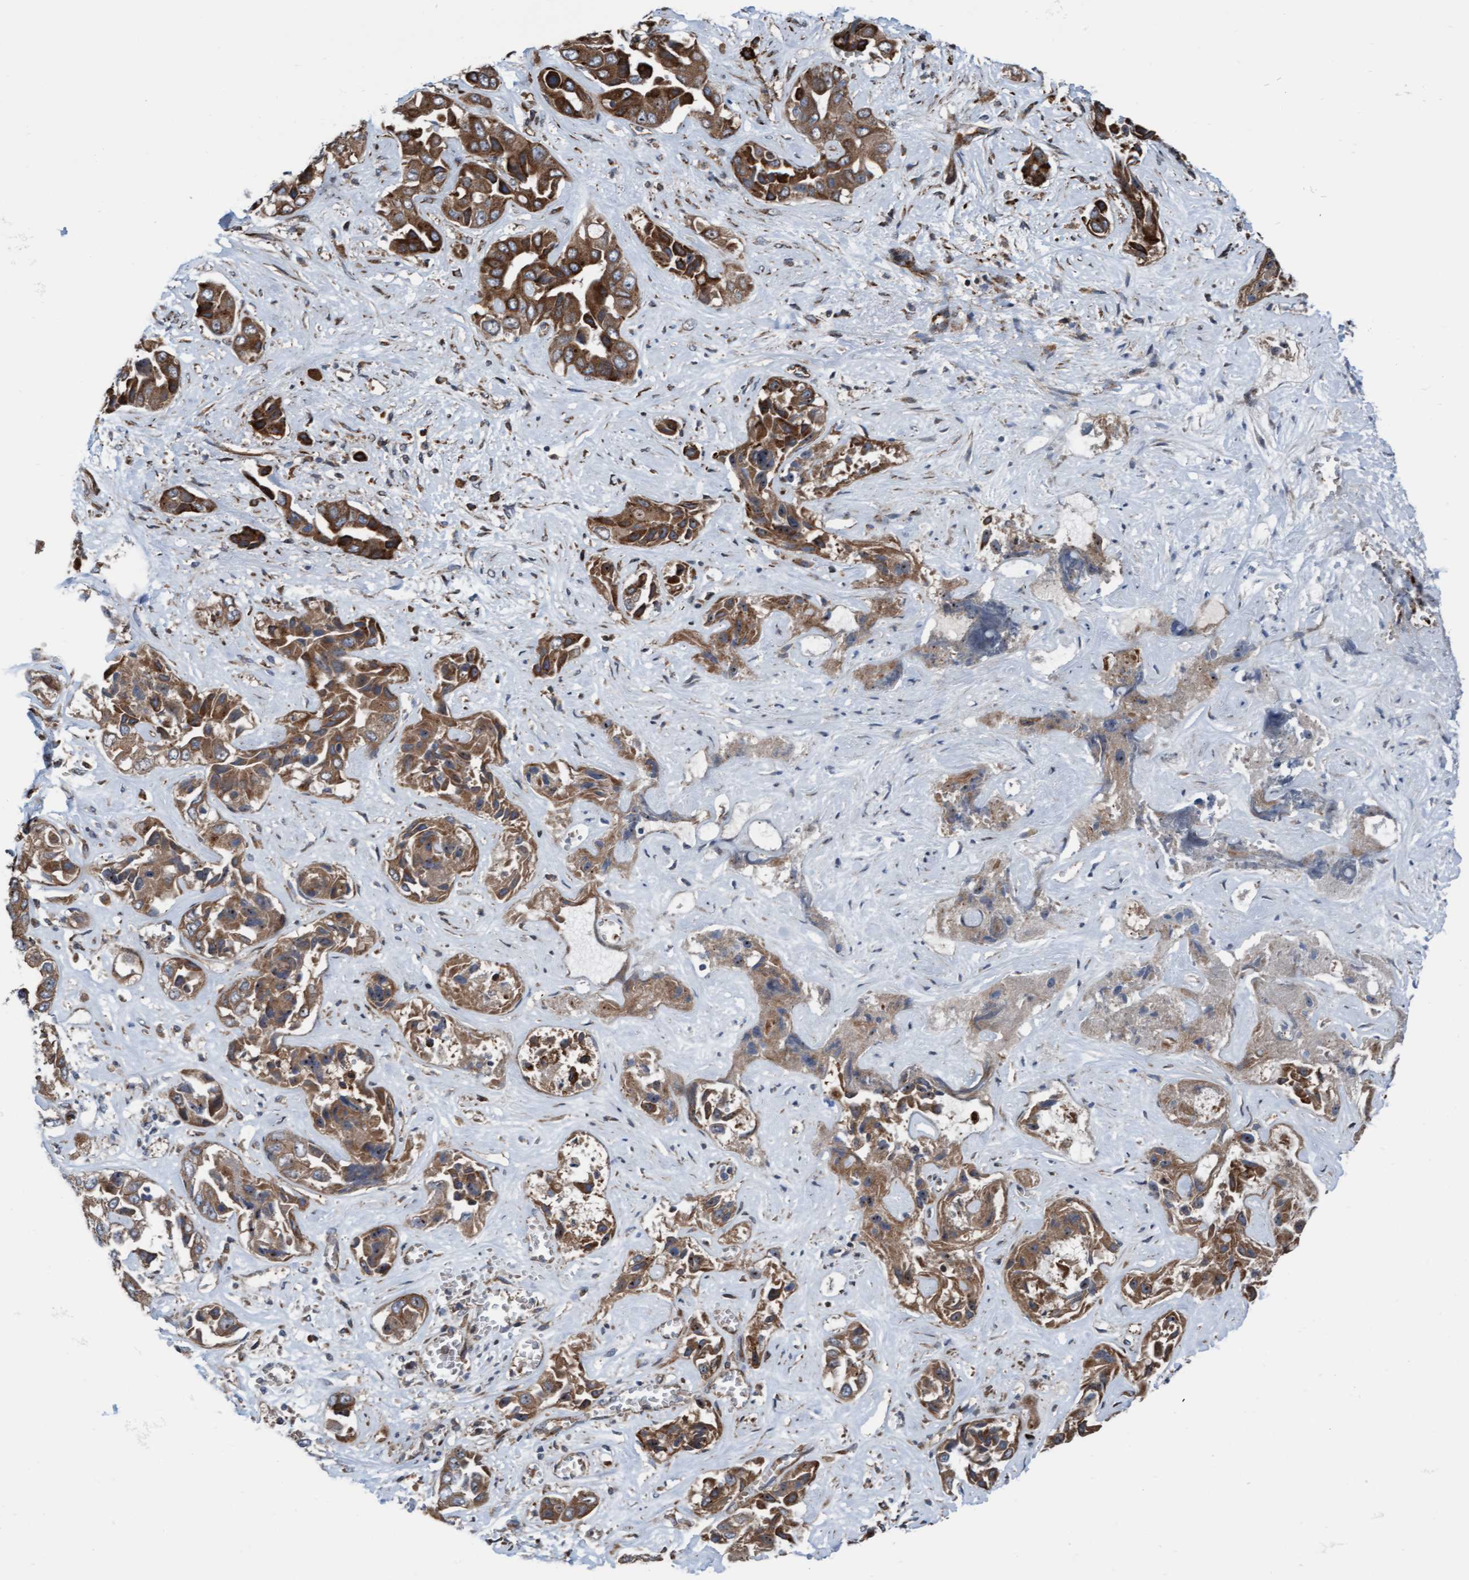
{"staining": {"intensity": "strong", "quantity": ">75%", "location": "cytoplasmic/membranous"}, "tissue": "liver cancer", "cell_type": "Tumor cells", "image_type": "cancer", "snomed": [{"axis": "morphology", "description": "Cholangiocarcinoma"}, {"axis": "topography", "description": "Liver"}], "caption": "The histopathology image reveals immunohistochemical staining of liver cholangiocarcinoma. There is strong cytoplasmic/membranous staining is identified in about >75% of tumor cells. (Stains: DAB (3,3'-diaminobenzidine) in brown, nuclei in blue, Microscopy: brightfield microscopy at high magnification).", "gene": "RAP1GAP2", "patient": {"sex": "female", "age": 52}}